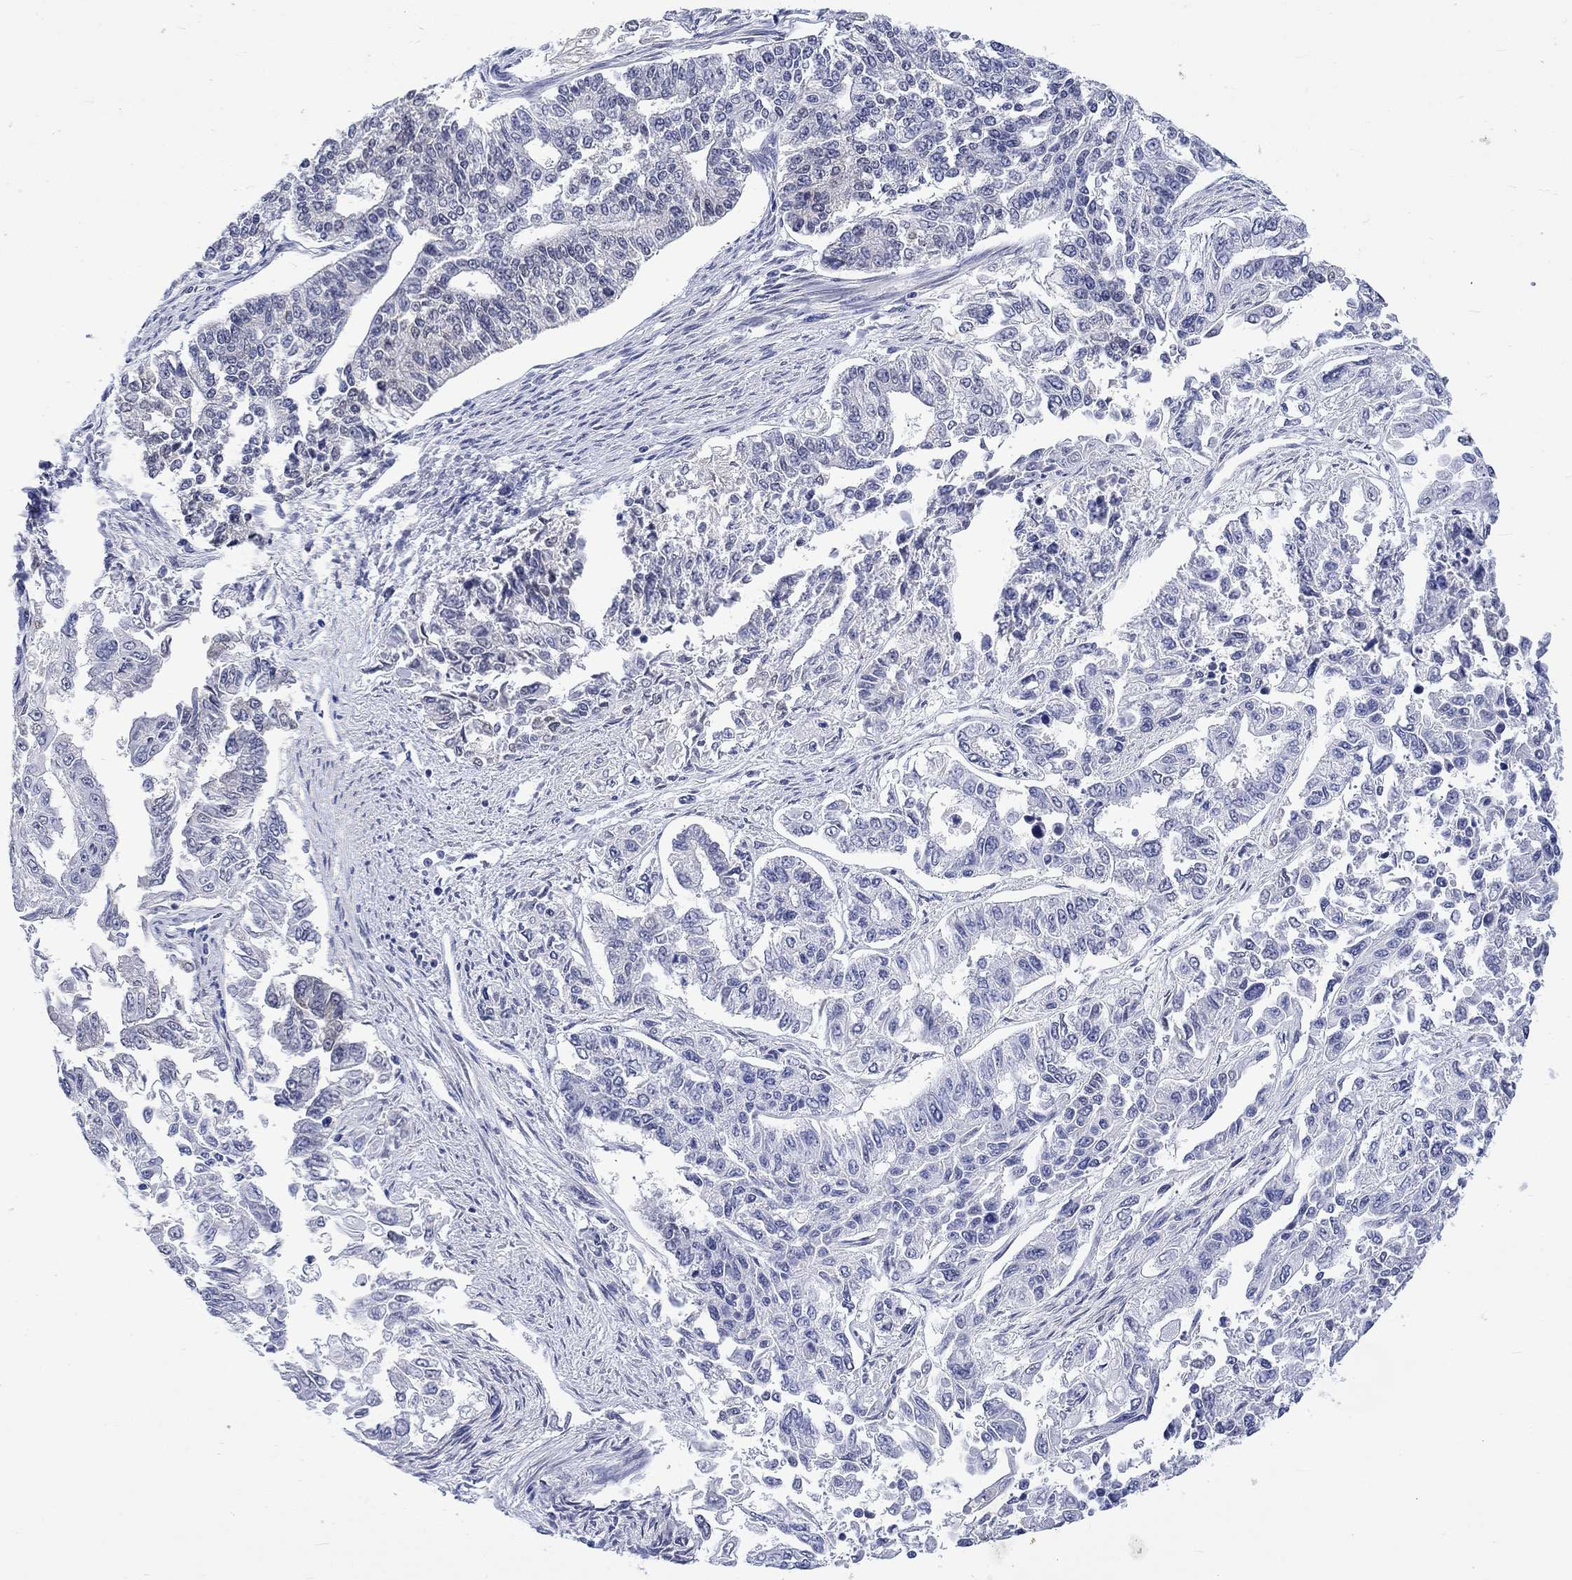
{"staining": {"intensity": "negative", "quantity": "none", "location": "none"}, "tissue": "endometrial cancer", "cell_type": "Tumor cells", "image_type": "cancer", "snomed": [{"axis": "morphology", "description": "Adenocarcinoma, NOS"}, {"axis": "topography", "description": "Uterus"}], "caption": "IHC of adenocarcinoma (endometrial) reveals no positivity in tumor cells.", "gene": "MSI1", "patient": {"sex": "female", "age": 59}}